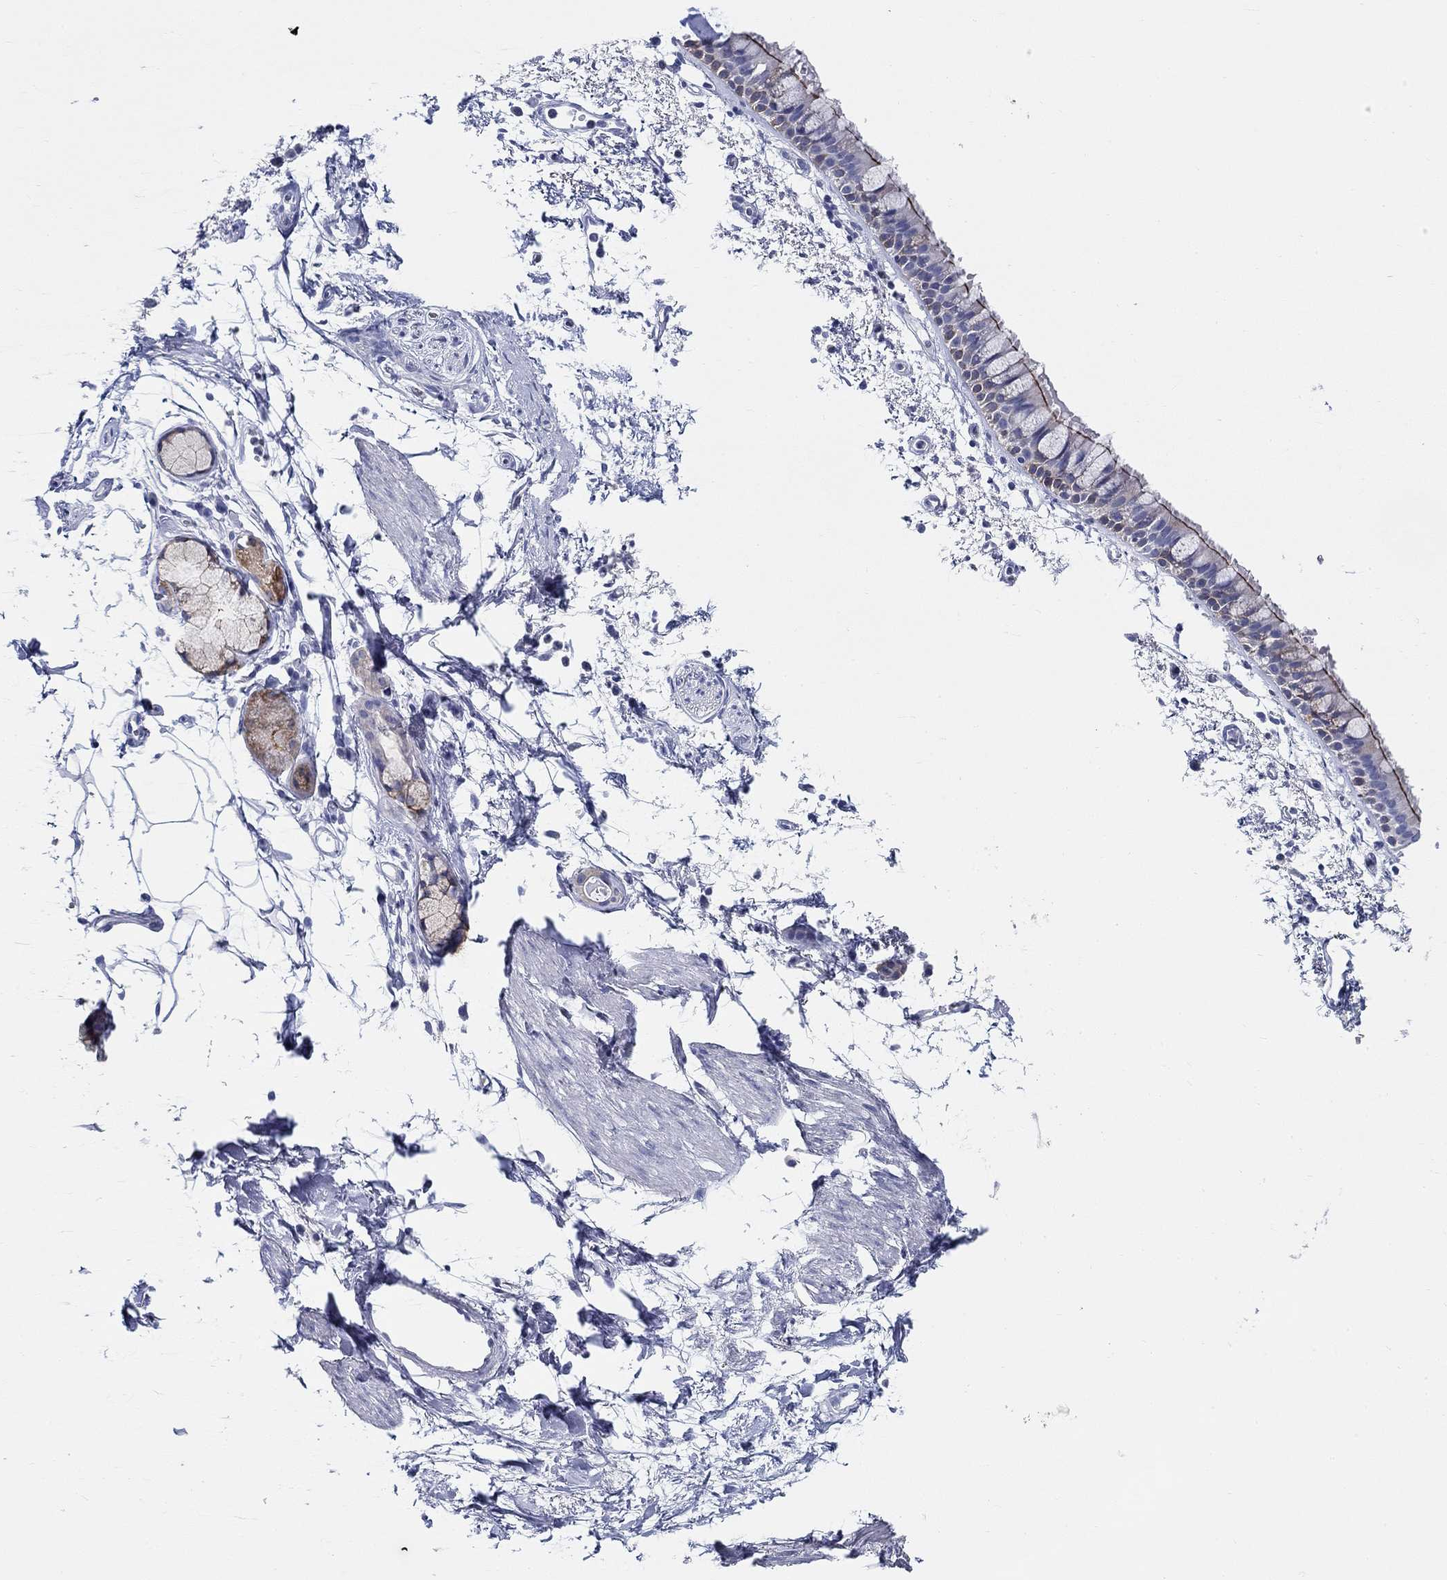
{"staining": {"intensity": "strong", "quantity": "25%-75%", "location": "cytoplasmic/membranous"}, "tissue": "bronchus", "cell_type": "Respiratory epithelial cells", "image_type": "normal", "snomed": [{"axis": "morphology", "description": "Normal tissue, NOS"}, {"axis": "topography", "description": "Cartilage tissue"}, {"axis": "topography", "description": "Bronchus"}], "caption": "IHC photomicrograph of unremarkable human bronchus stained for a protein (brown), which exhibits high levels of strong cytoplasmic/membranous staining in about 25%-75% of respiratory epithelial cells.", "gene": "RAP1GAP", "patient": {"sex": "male", "age": 66}}